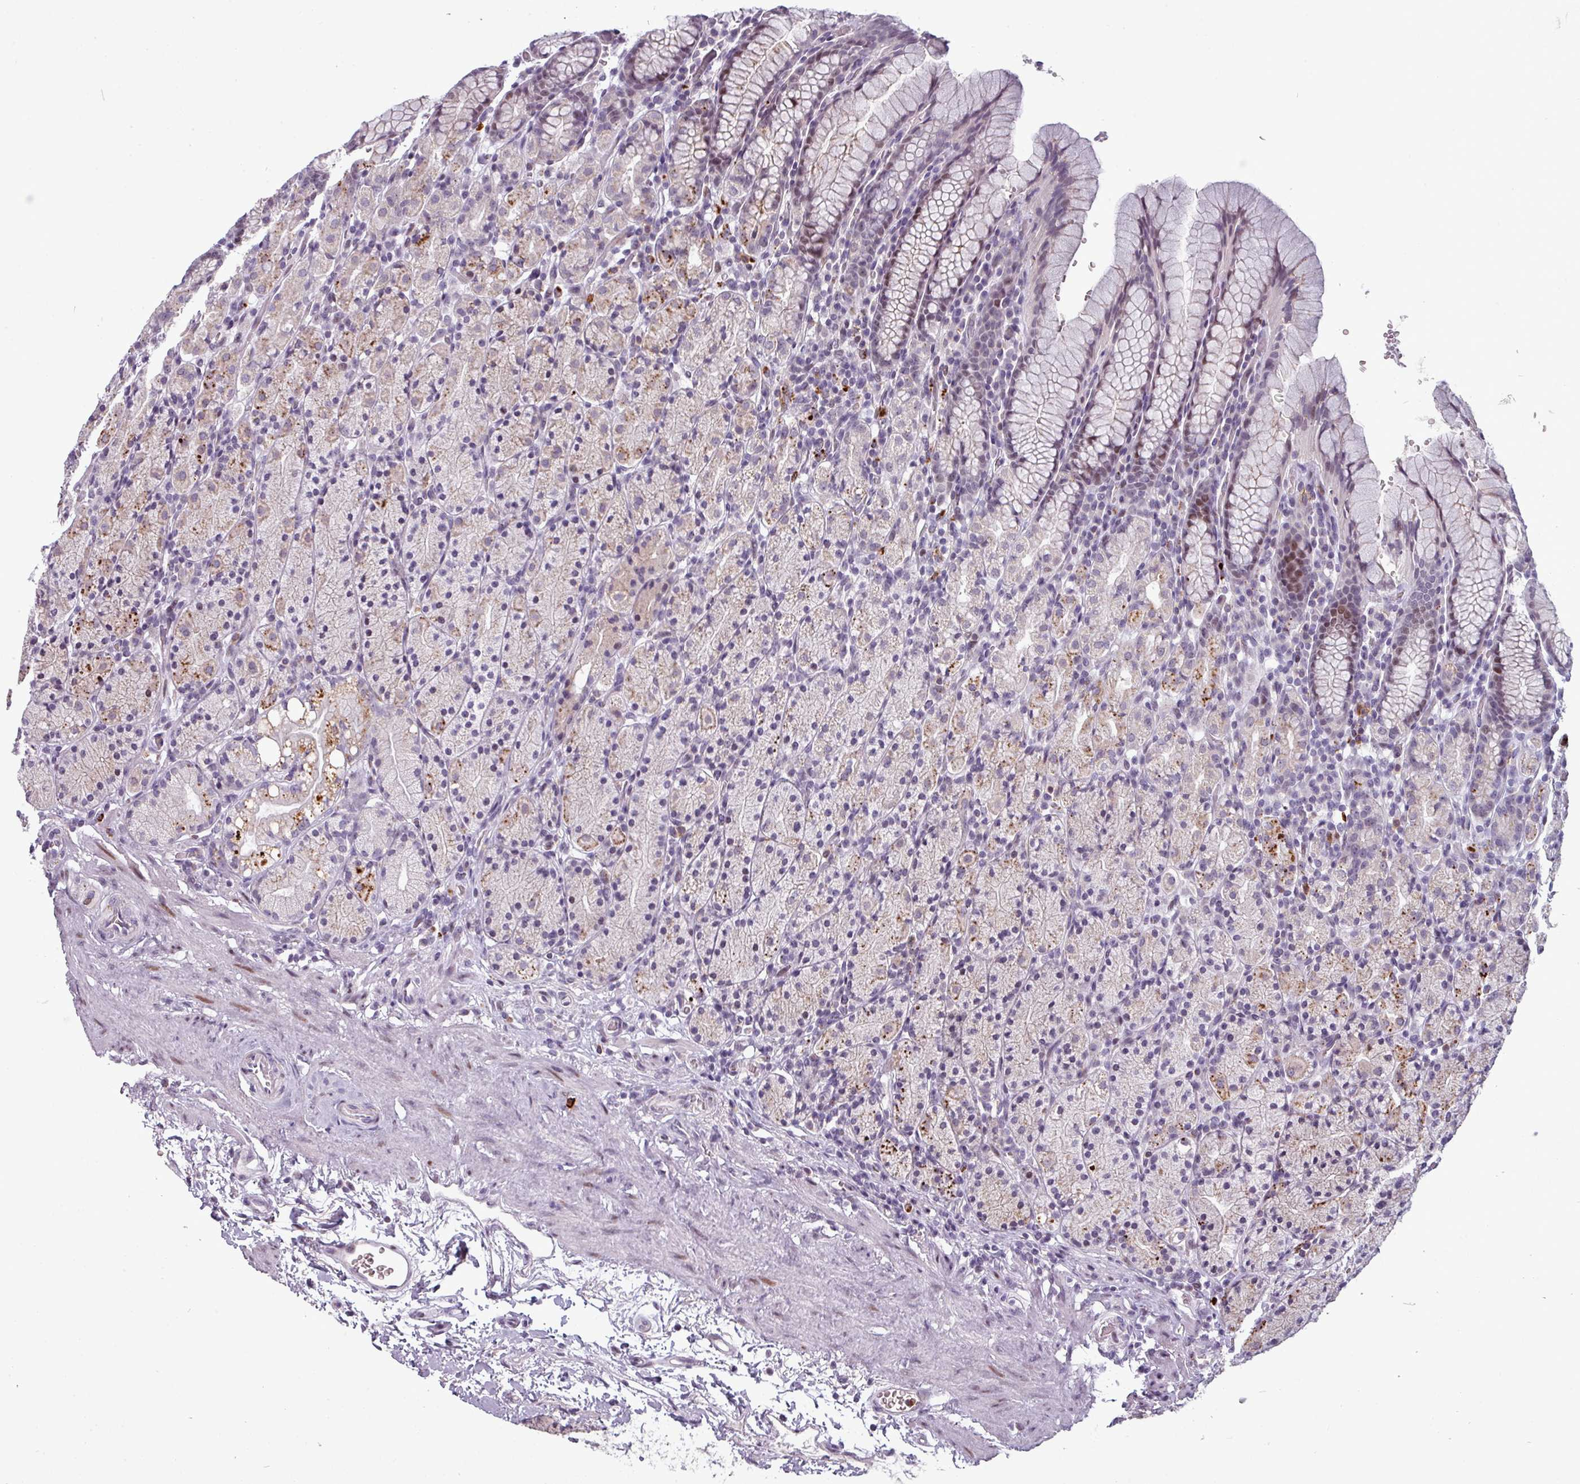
{"staining": {"intensity": "moderate", "quantity": "<25%", "location": "cytoplasmic/membranous,nuclear"}, "tissue": "stomach", "cell_type": "Glandular cells", "image_type": "normal", "snomed": [{"axis": "morphology", "description": "Normal tissue, NOS"}, {"axis": "topography", "description": "Stomach, upper"}, {"axis": "topography", "description": "Stomach"}], "caption": "About <25% of glandular cells in normal human stomach demonstrate moderate cytoplasmic/membranous,nuclear protein positivity as visualized by brown immunohistochemical staining.", "gene": "TMEFF1", "patient": {"sex": "male", "age": 62}}